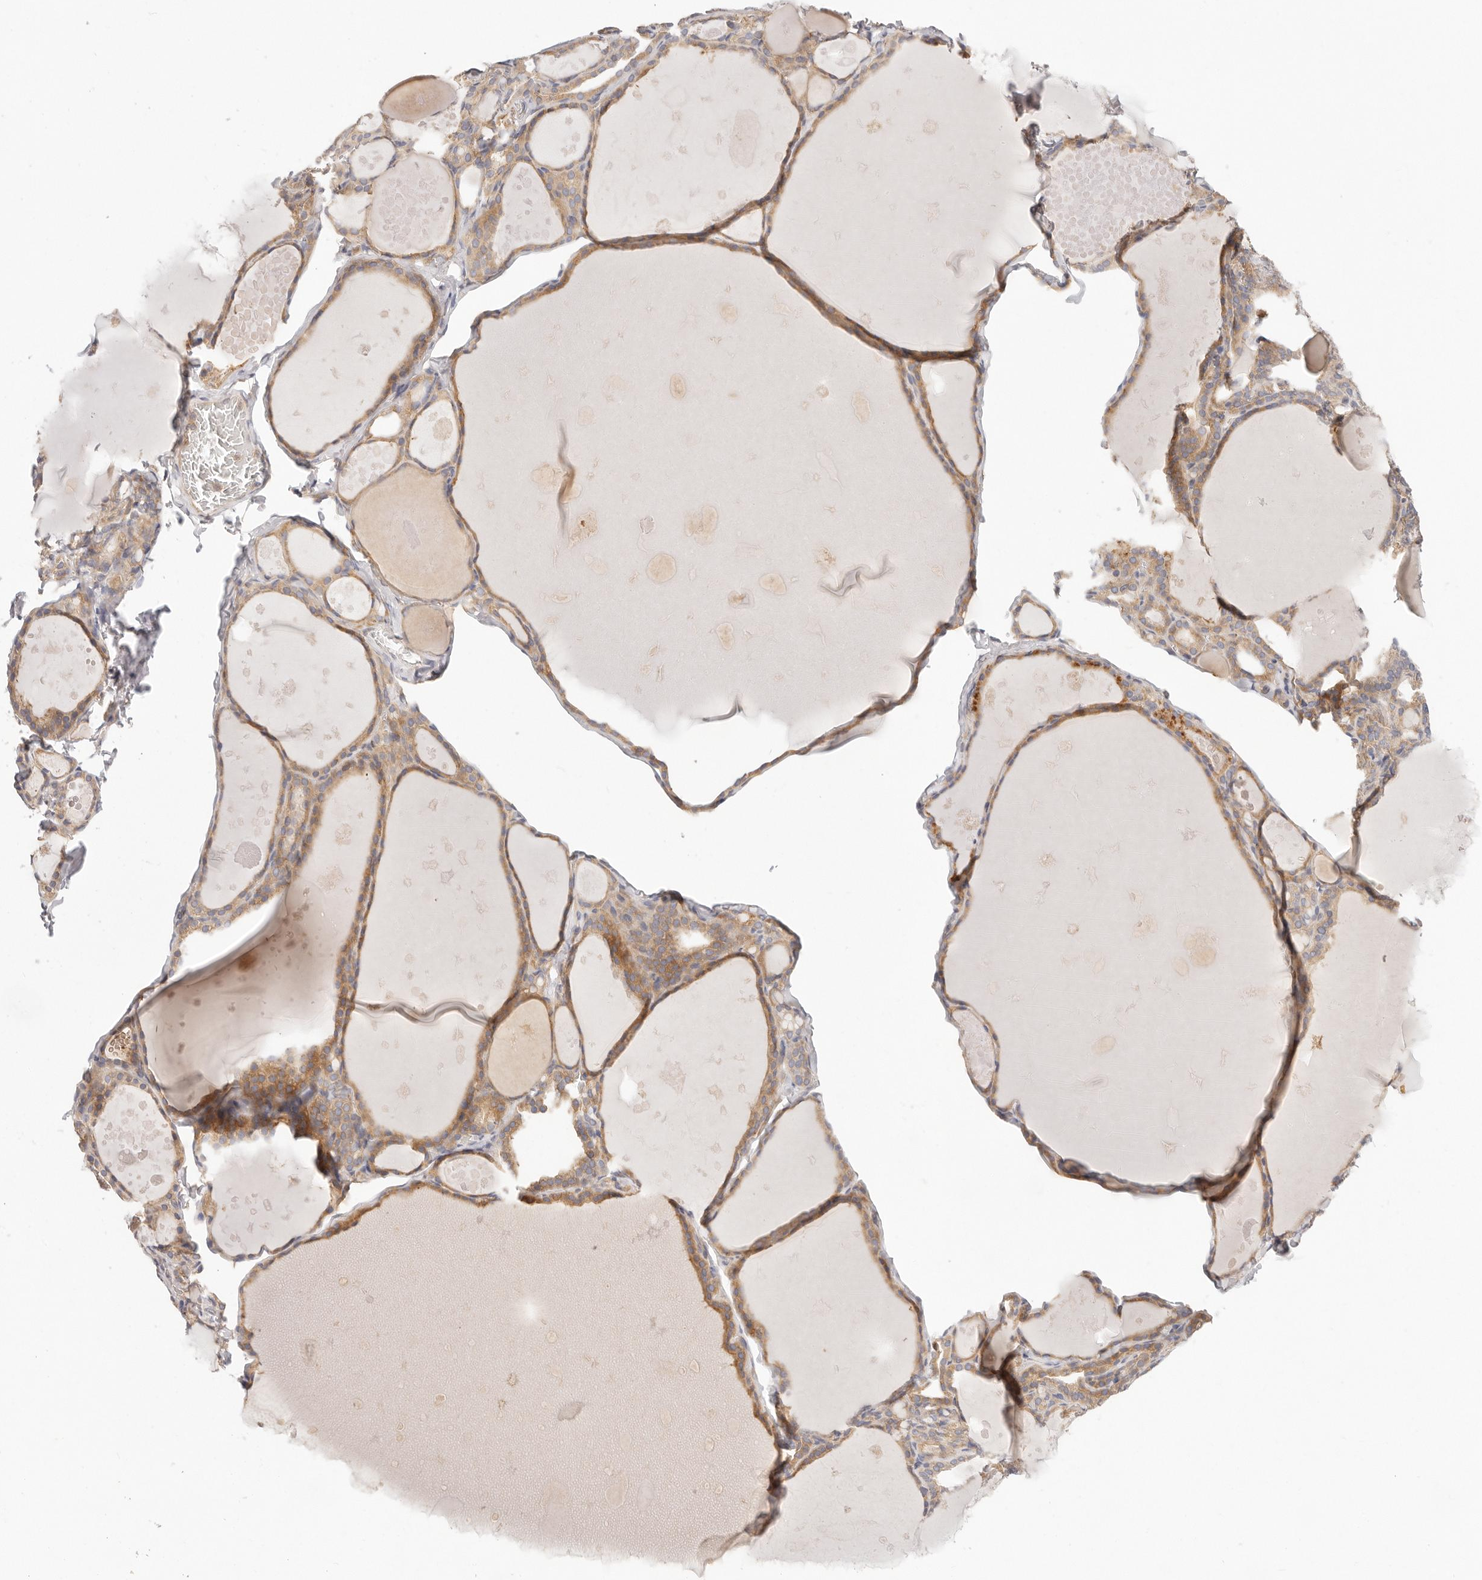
{"staining": {"intensity": "moderate", "quantity": ">75%", "location": "cytoplasmic/membranous"}, "tissue": "thyroid gland", "cell_type": "Glandular cells", "image_type": "normal", "snomed": [{"axis": "morphology", "description": "Normal tissue, NOS"}, {"axis": "topography", "description": "Thyroid gland"}], "caption": "Benign thyroid gland was stained to show a protein in brown. There is medium levels of moderate cytoplasmic/membranous staining in approximately >75% of glandular cells. The staining is performed using DAB (3,3'-diaminobenzidine) brown chromogen to label protein expression. The nuclei are counter-stained blue using hematoxylin.", "gene": "KCMF1", "patient": {"sex": "male", "age": 56}}